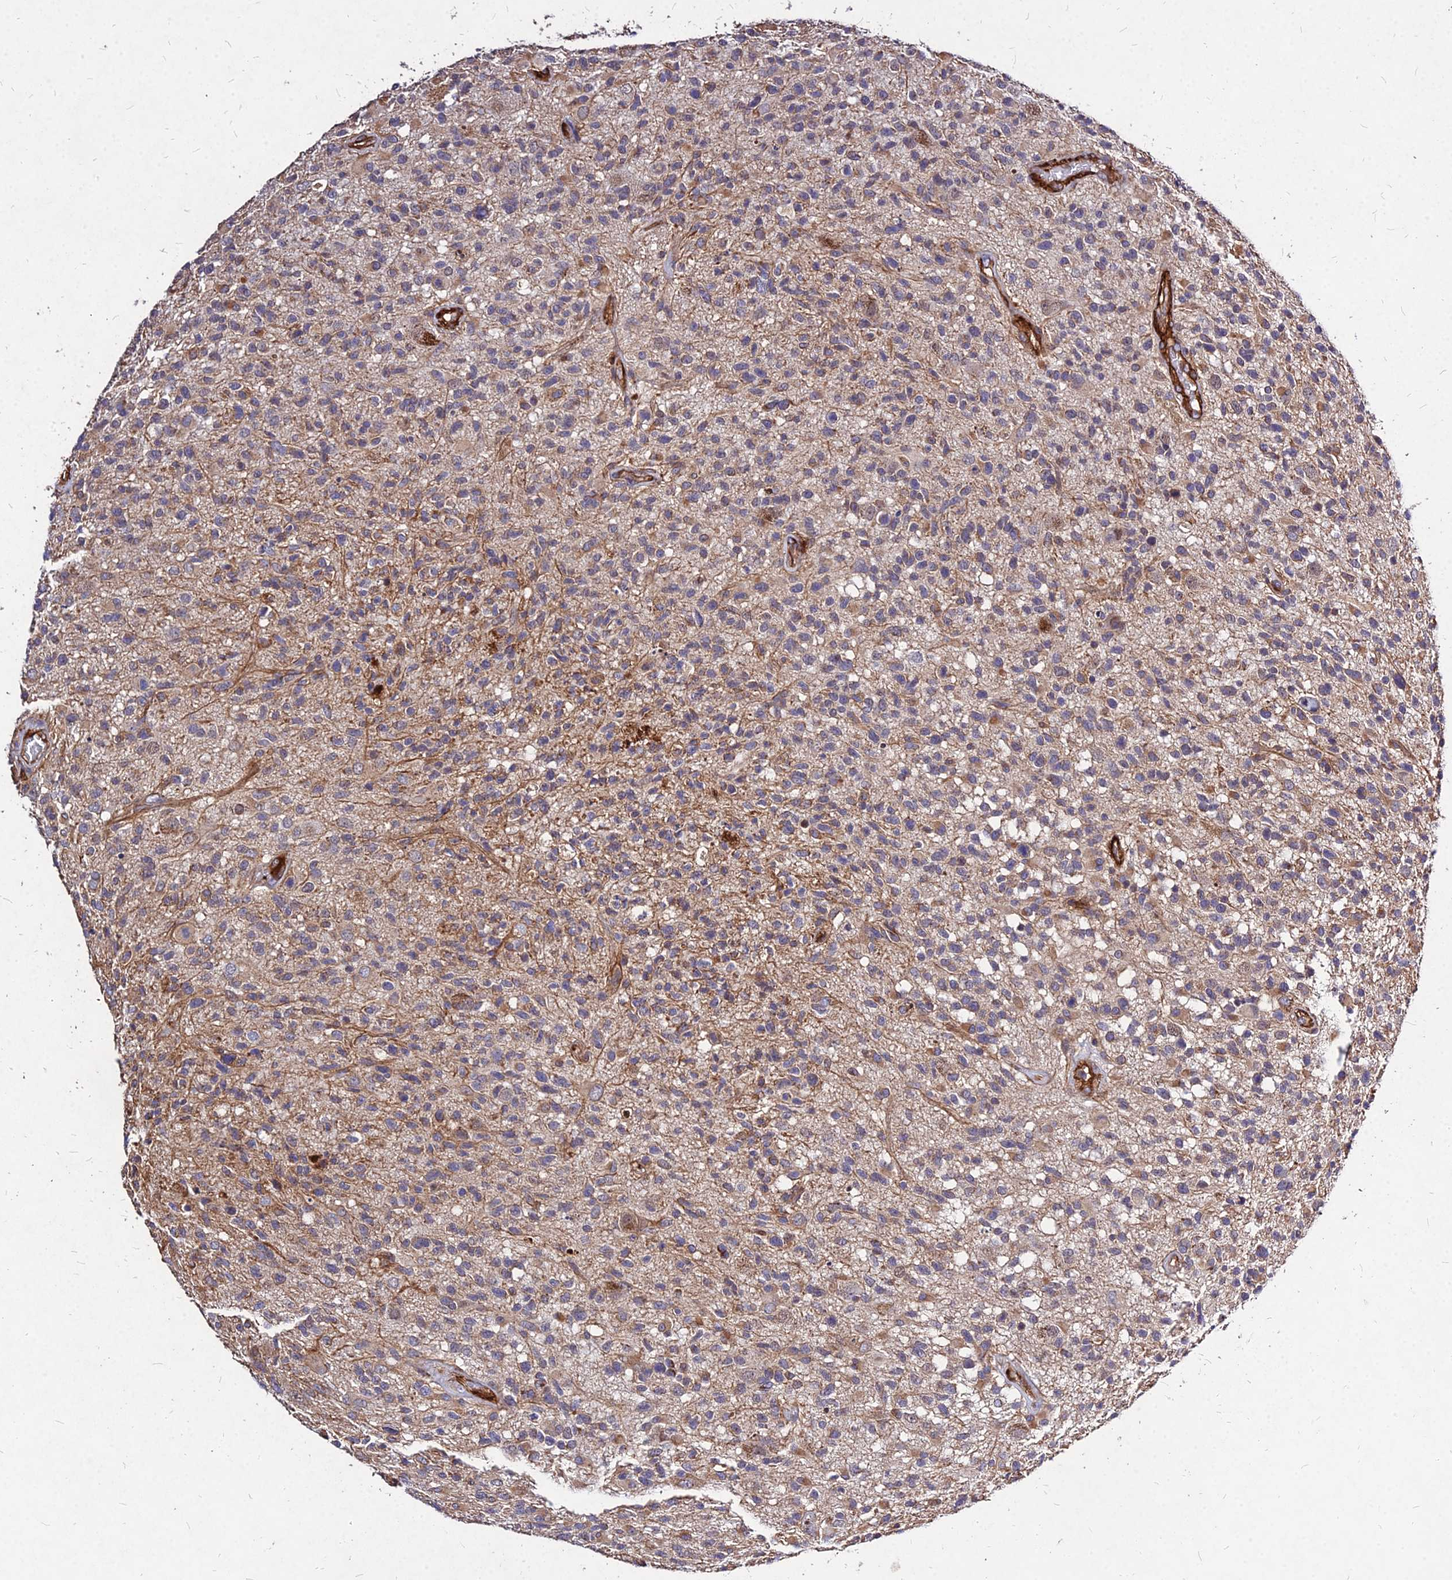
{"staining": {"intensity": "moderate", "quantity": "<25%", "location": "cytoplasmic/membranous"}, "tissue": "glioma", "cell_type": "Tumor cells", "image_type": "cancer", "snomed": [{"axis": "morphology", "description": "Glioma, malignant, High grade"}, {"axis": "morphology", "description": "Glioblastoma, NOS"}, {"axis": "topography", "description": "Brain"}], "caption": "The image exhibits a brown stain indicating the presence of a protein in the cytoplasmic/membranous of tumor cells in glioma.", "gene": "EFCC1", "patient": {"sex": "male", "age": 60}}